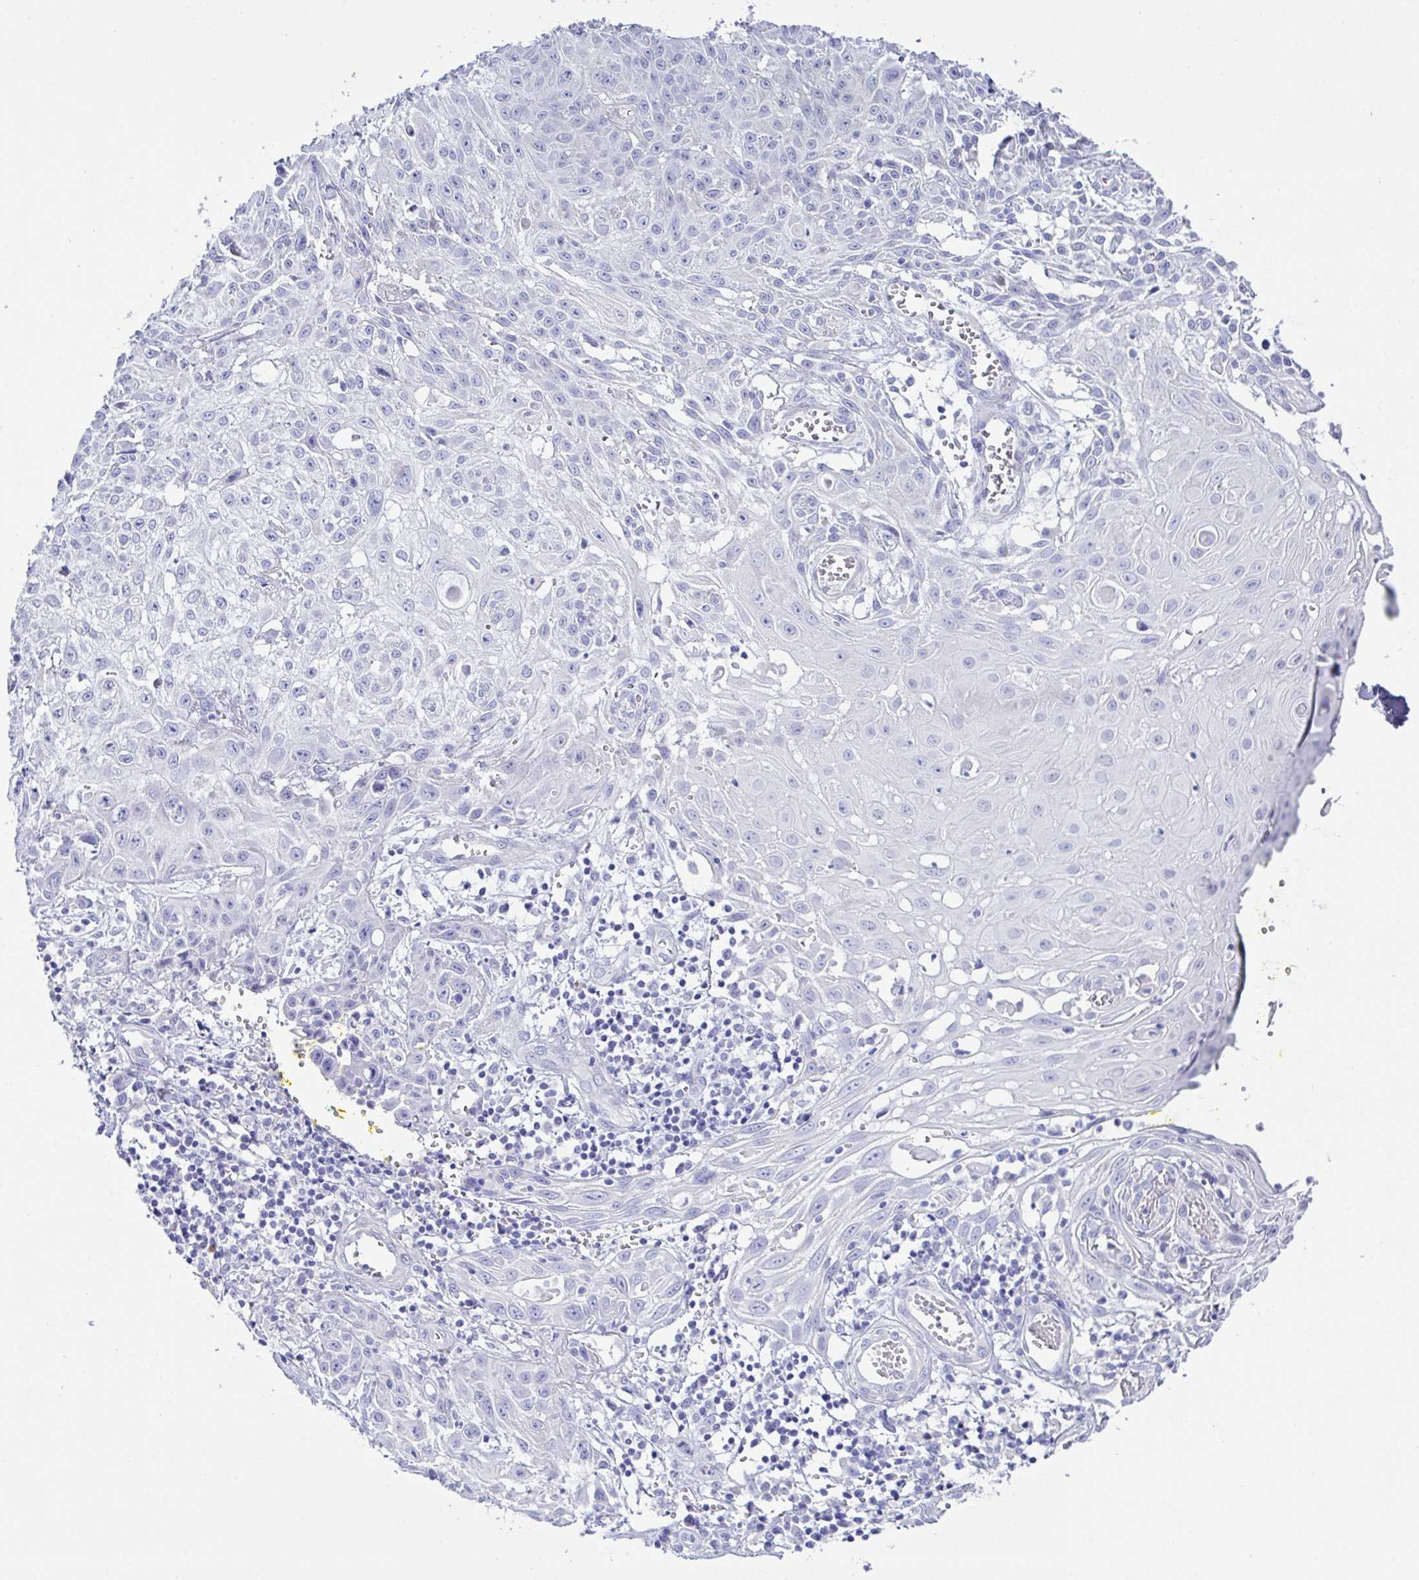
{"staining": {"intensity": "negative", "quantity": "none", "location": "none"}, "tissue": "skin cancer", "cell_type": "Tumor cells", "image_type": "cancer", "snomed": [{"axis": "morphology", "description": "Squamous cell carcinoma, NOS"}, {"axis": "topography", "description": "Skin"}, {"axis": "topography", "description": "Vulva"}], "caption": "Immunohistochemistry (IHC) image of human skin cancer (squamous cell carcinoma) stained for a protein (brown), which shows no expression in tumor cells.", "gene": "MED11", "patient": {"sex": "female", "age": 71}}